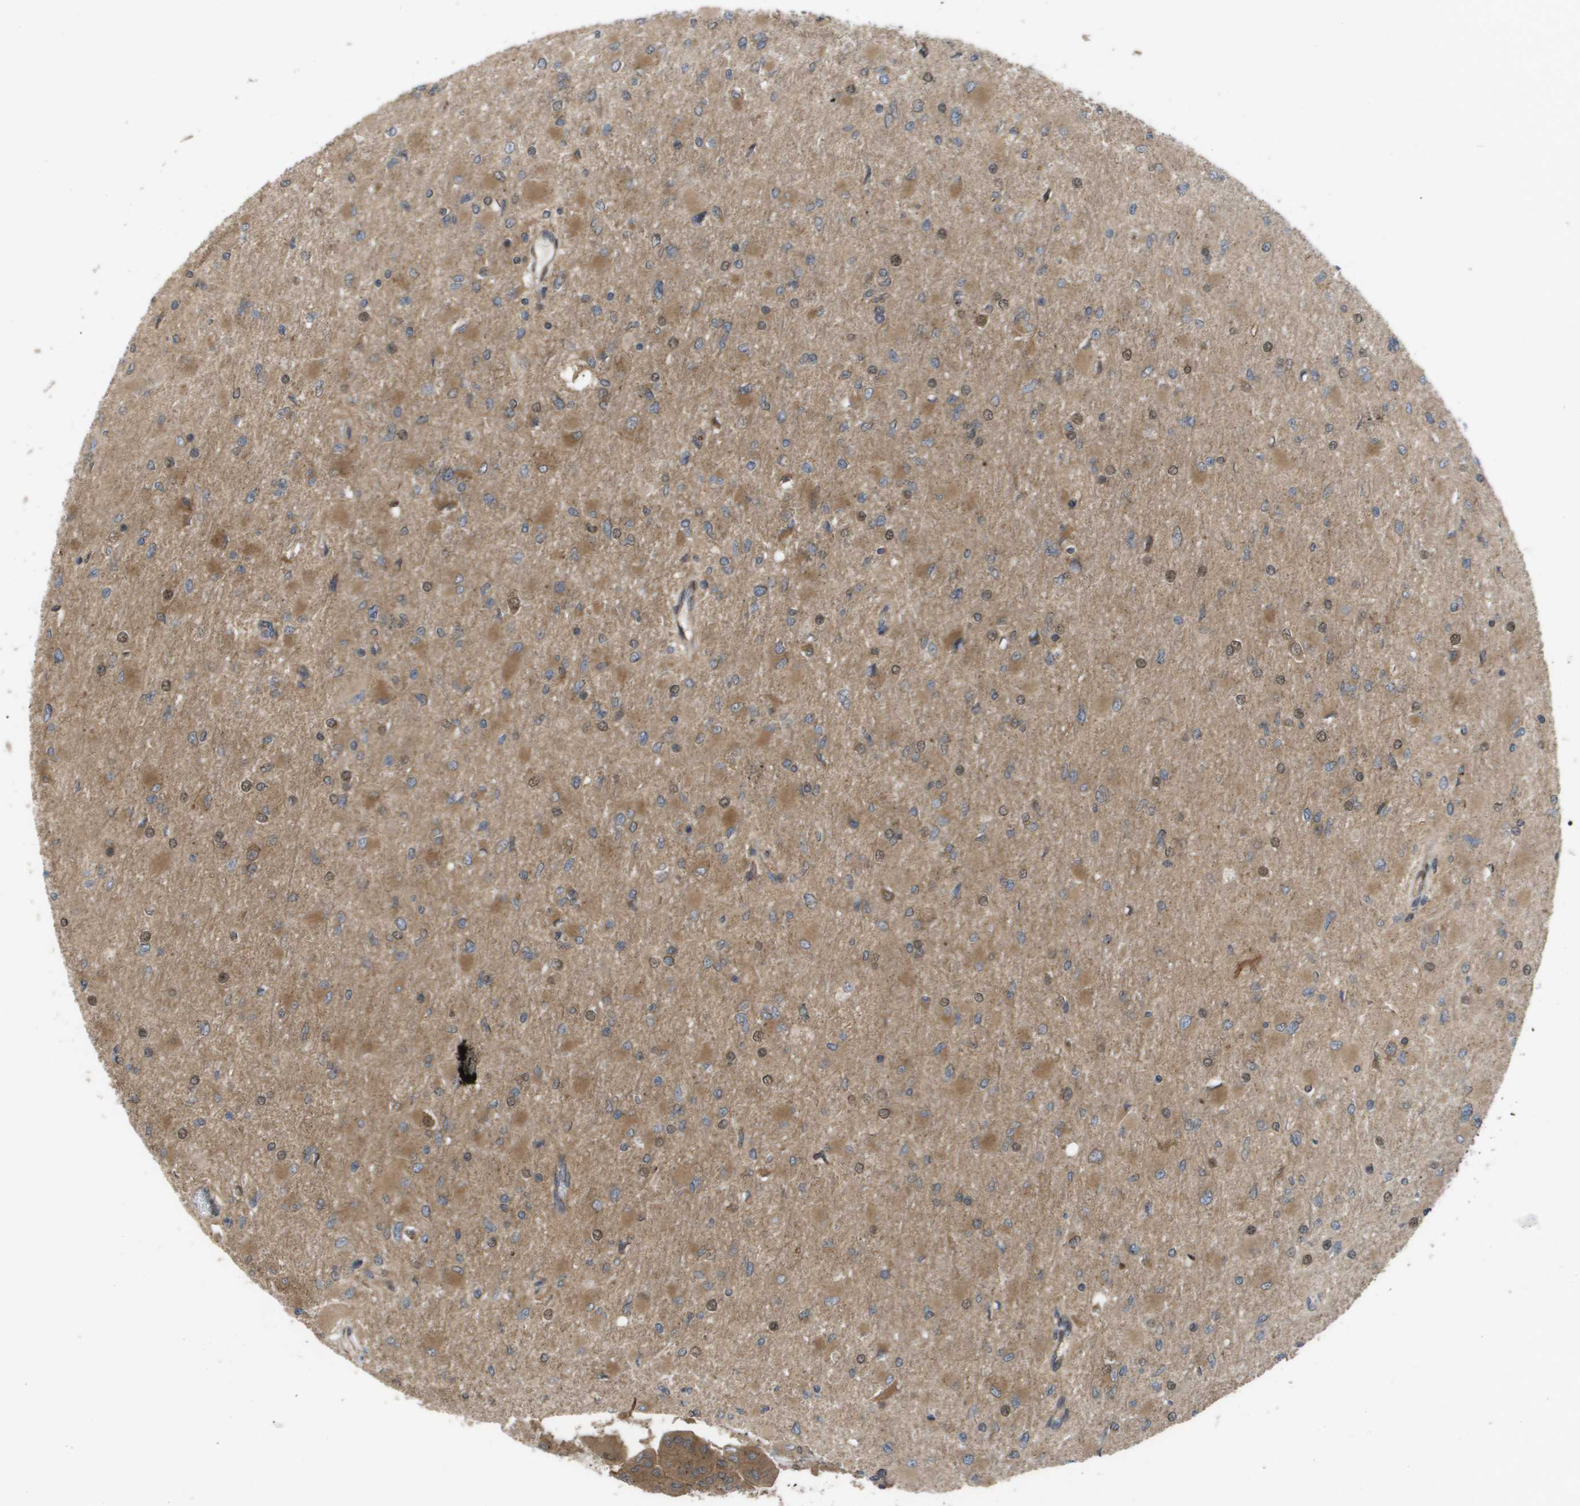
{"staining": {"intensity": "moderate", "quantity": ">75%", "location": "cytoplasmic/membranous,nuclear"}, "tissue": "glioma", "cell_type": "Tumor cells", "image_type": "cancer", "snomed": [{"axis": "morphology", "description": "Glioma, malignant, High grade"}, {"axis": "topography", "description": "Cerebral cortex"}], "caption": "This is a micrograph of immunohistochemistry (IHC) staining of glioma, which shows moderate expression in the cytoplasmic/membranous and nuclear of tumor cells.", "gene": "CTPS2", "patient": {"sex": "female", "age": 36}}